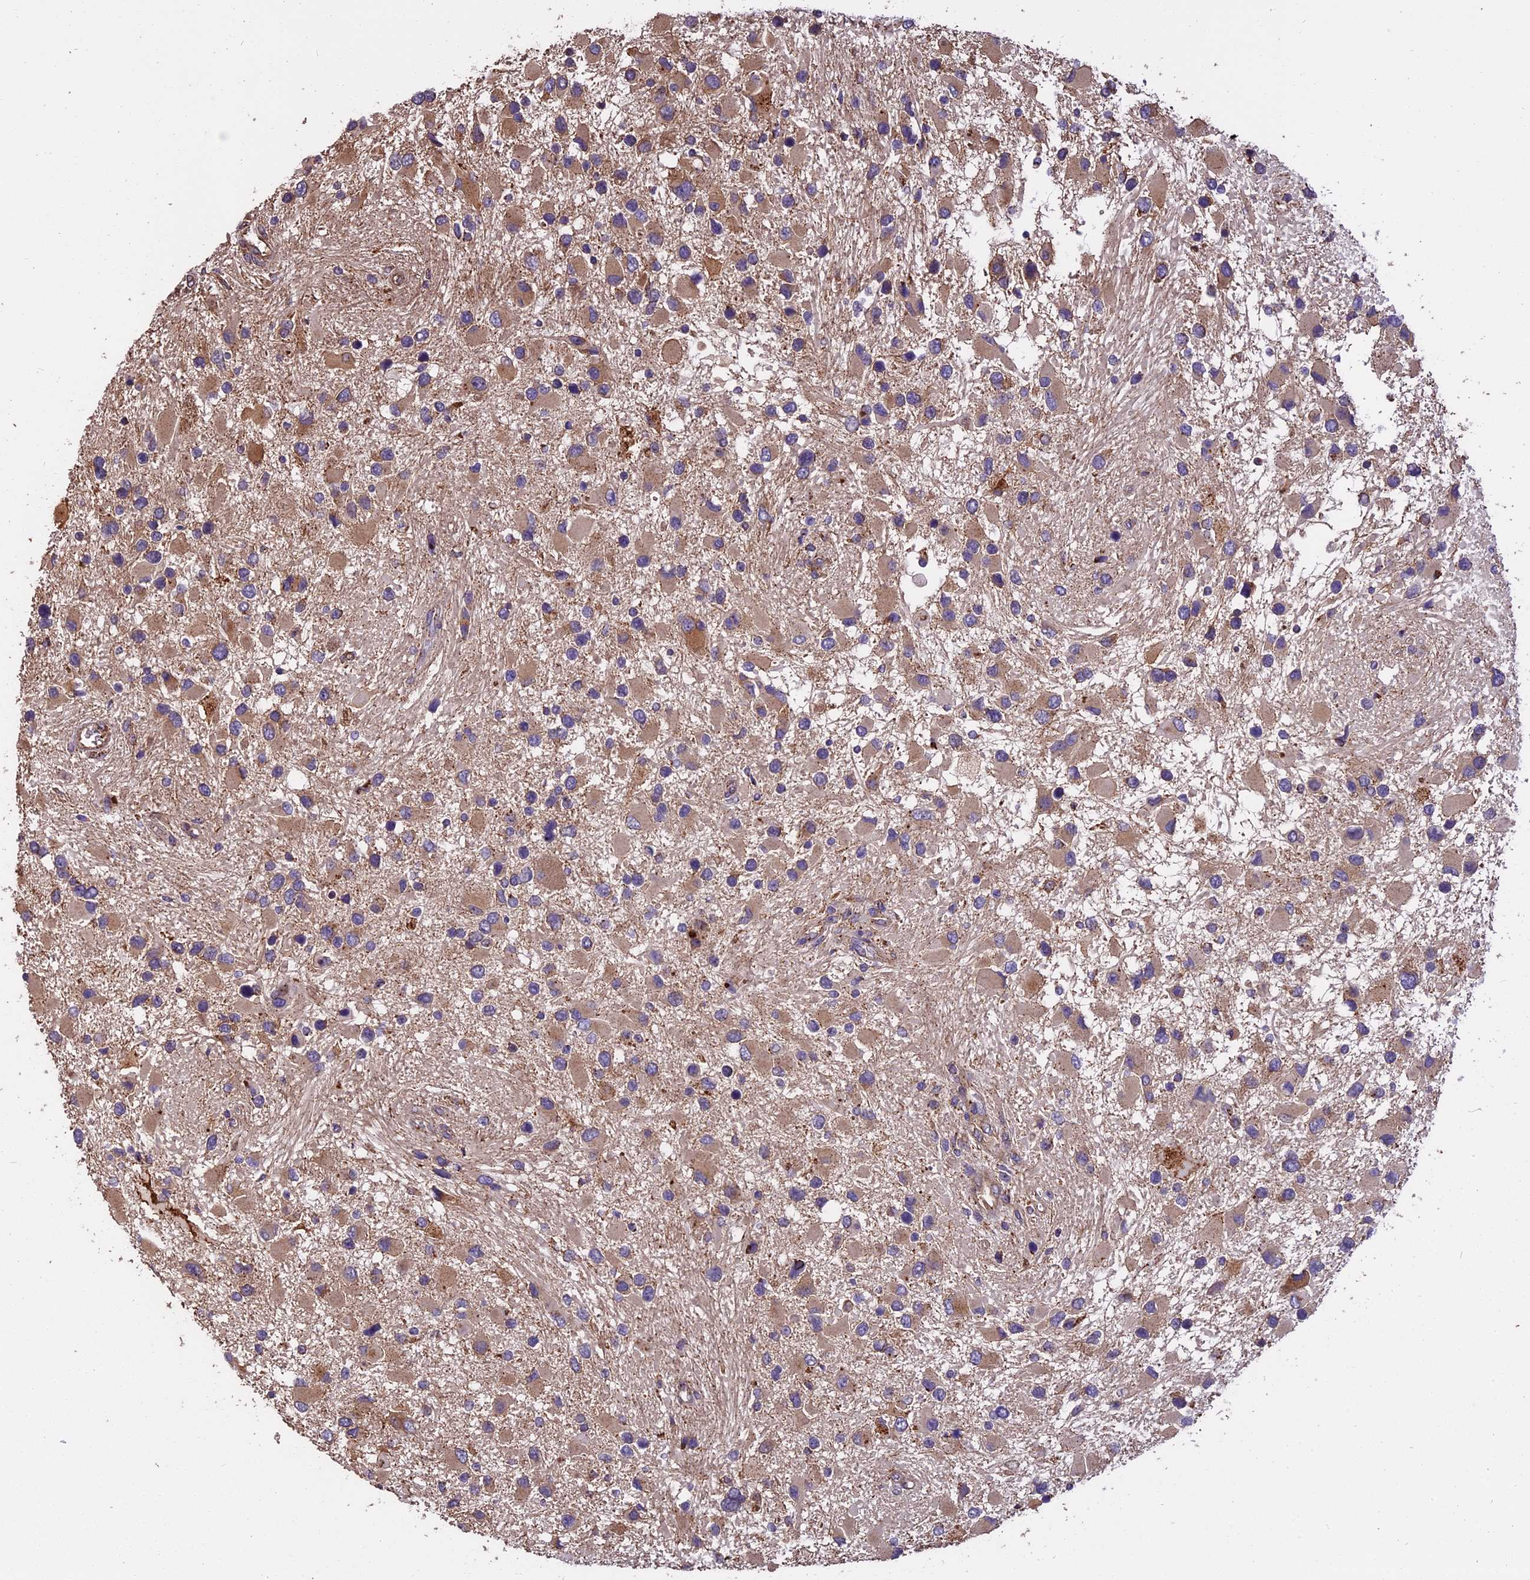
{"staining": {"intensity": "moderate", "quantity": ">75%", "location": "cytoplasmic/membranous"}, "tissue": "glioma", "cell_type": "Tumor cells", "image_type": "cancer", "snomed": [{"axis": "morphology", "description": "Glioma, malignant, High grade"}, {"axis": "topography", "description": "Brain"}], "caption": "The micrograph reveals staining of glioma, revealing moderate cytoplasmic/membranous protein positivity (brown color) within tumor cells. (DAB (3,3'-diaminobenzidine) IHC with brightfield microscopy, high magnification).", "gene": "CHMP2A", "patient": {"sex": "male", "age": 53}}